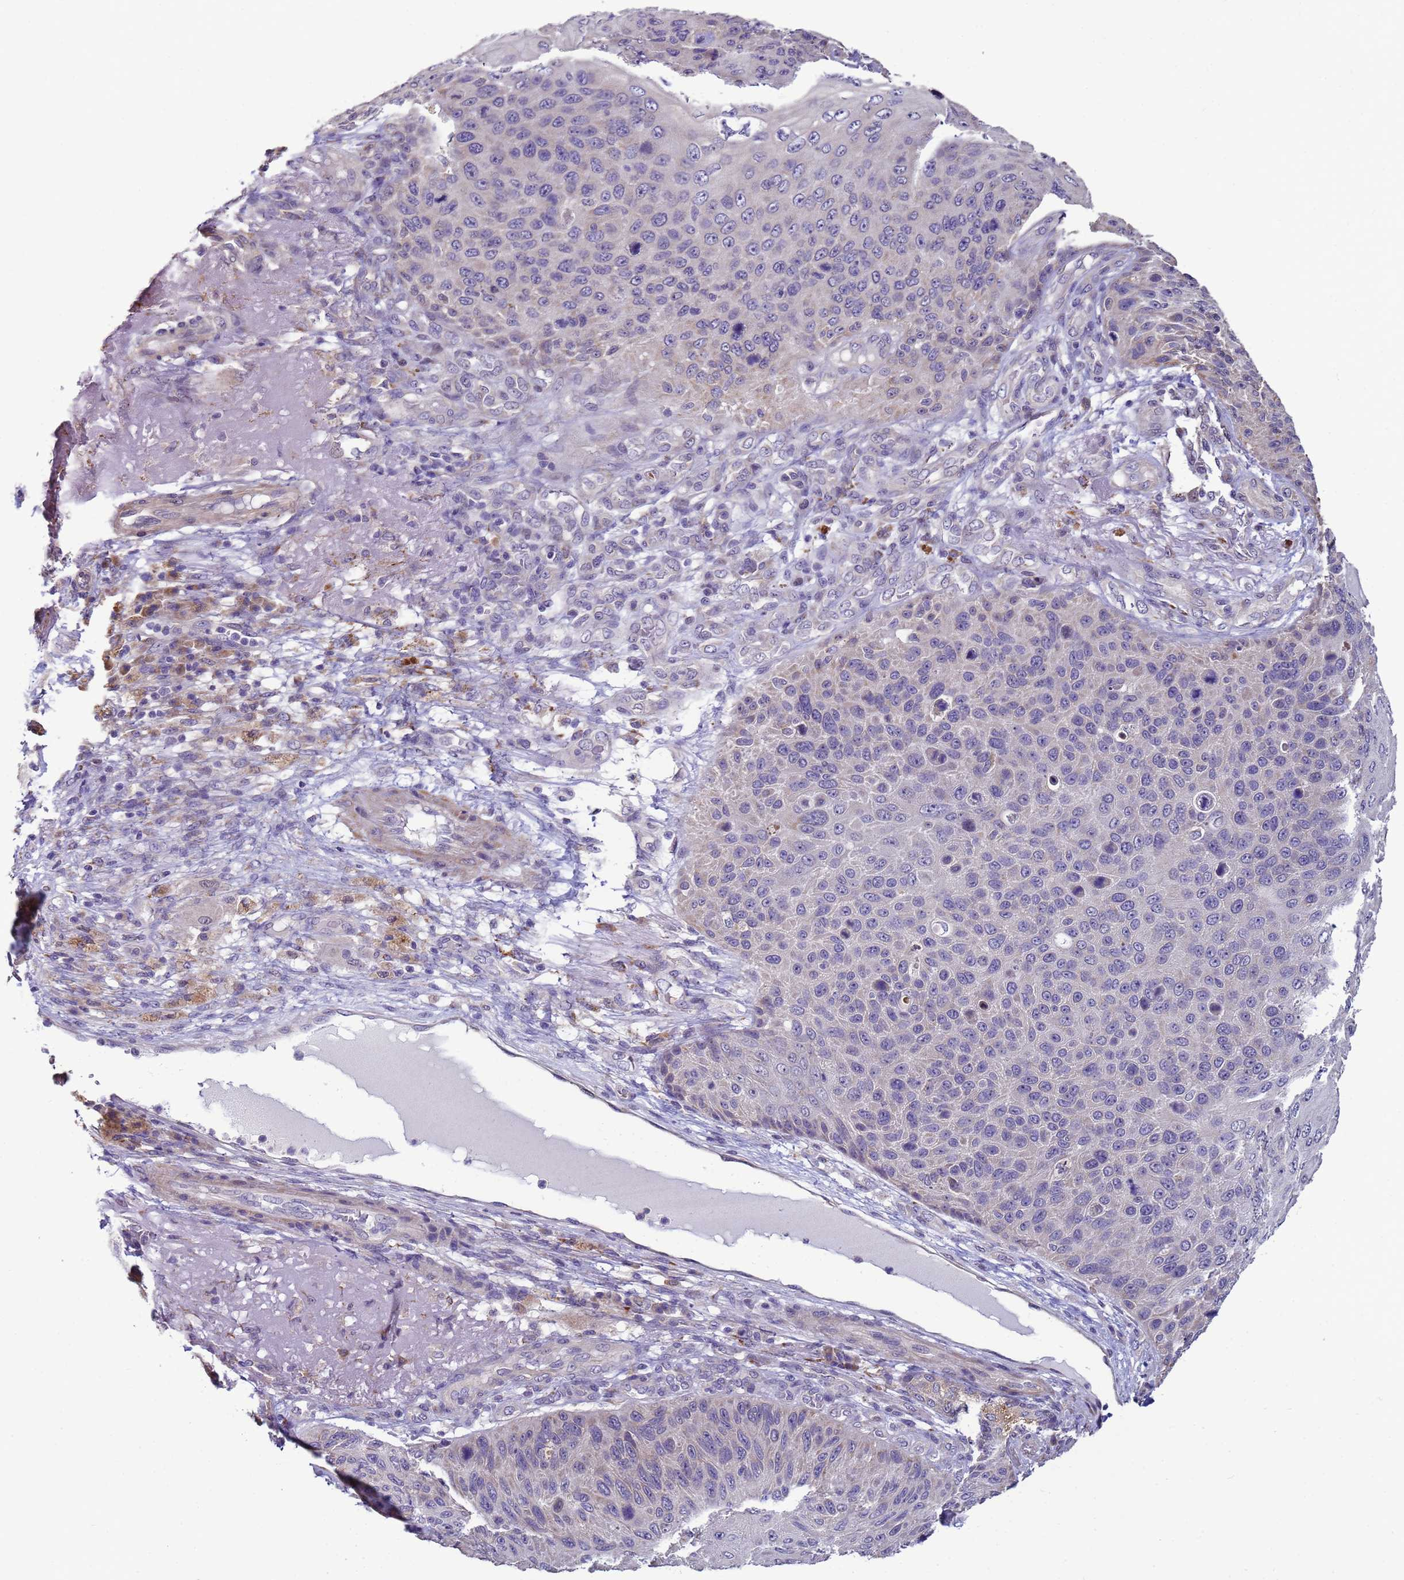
{"staining": {"intensity": "negative", "quantity": "none", "location": "none"}, "tissue": "skin cancer", "cell_type": "Tumor cells", "image_type": "cancer", "snomed": [{"axis": "morphology", "description": "Squamous cell carcinoma, NOS"}, {"axis": "topography", "description": "Skin"}], "caption": "The immunohistochemistry histopathology image has no significant positivity in tumor cells of skin cancer (squamous cell carcinoma) tissue.", "gene": "CLHC1", "patient": {"sex": "female", "age": 88}}